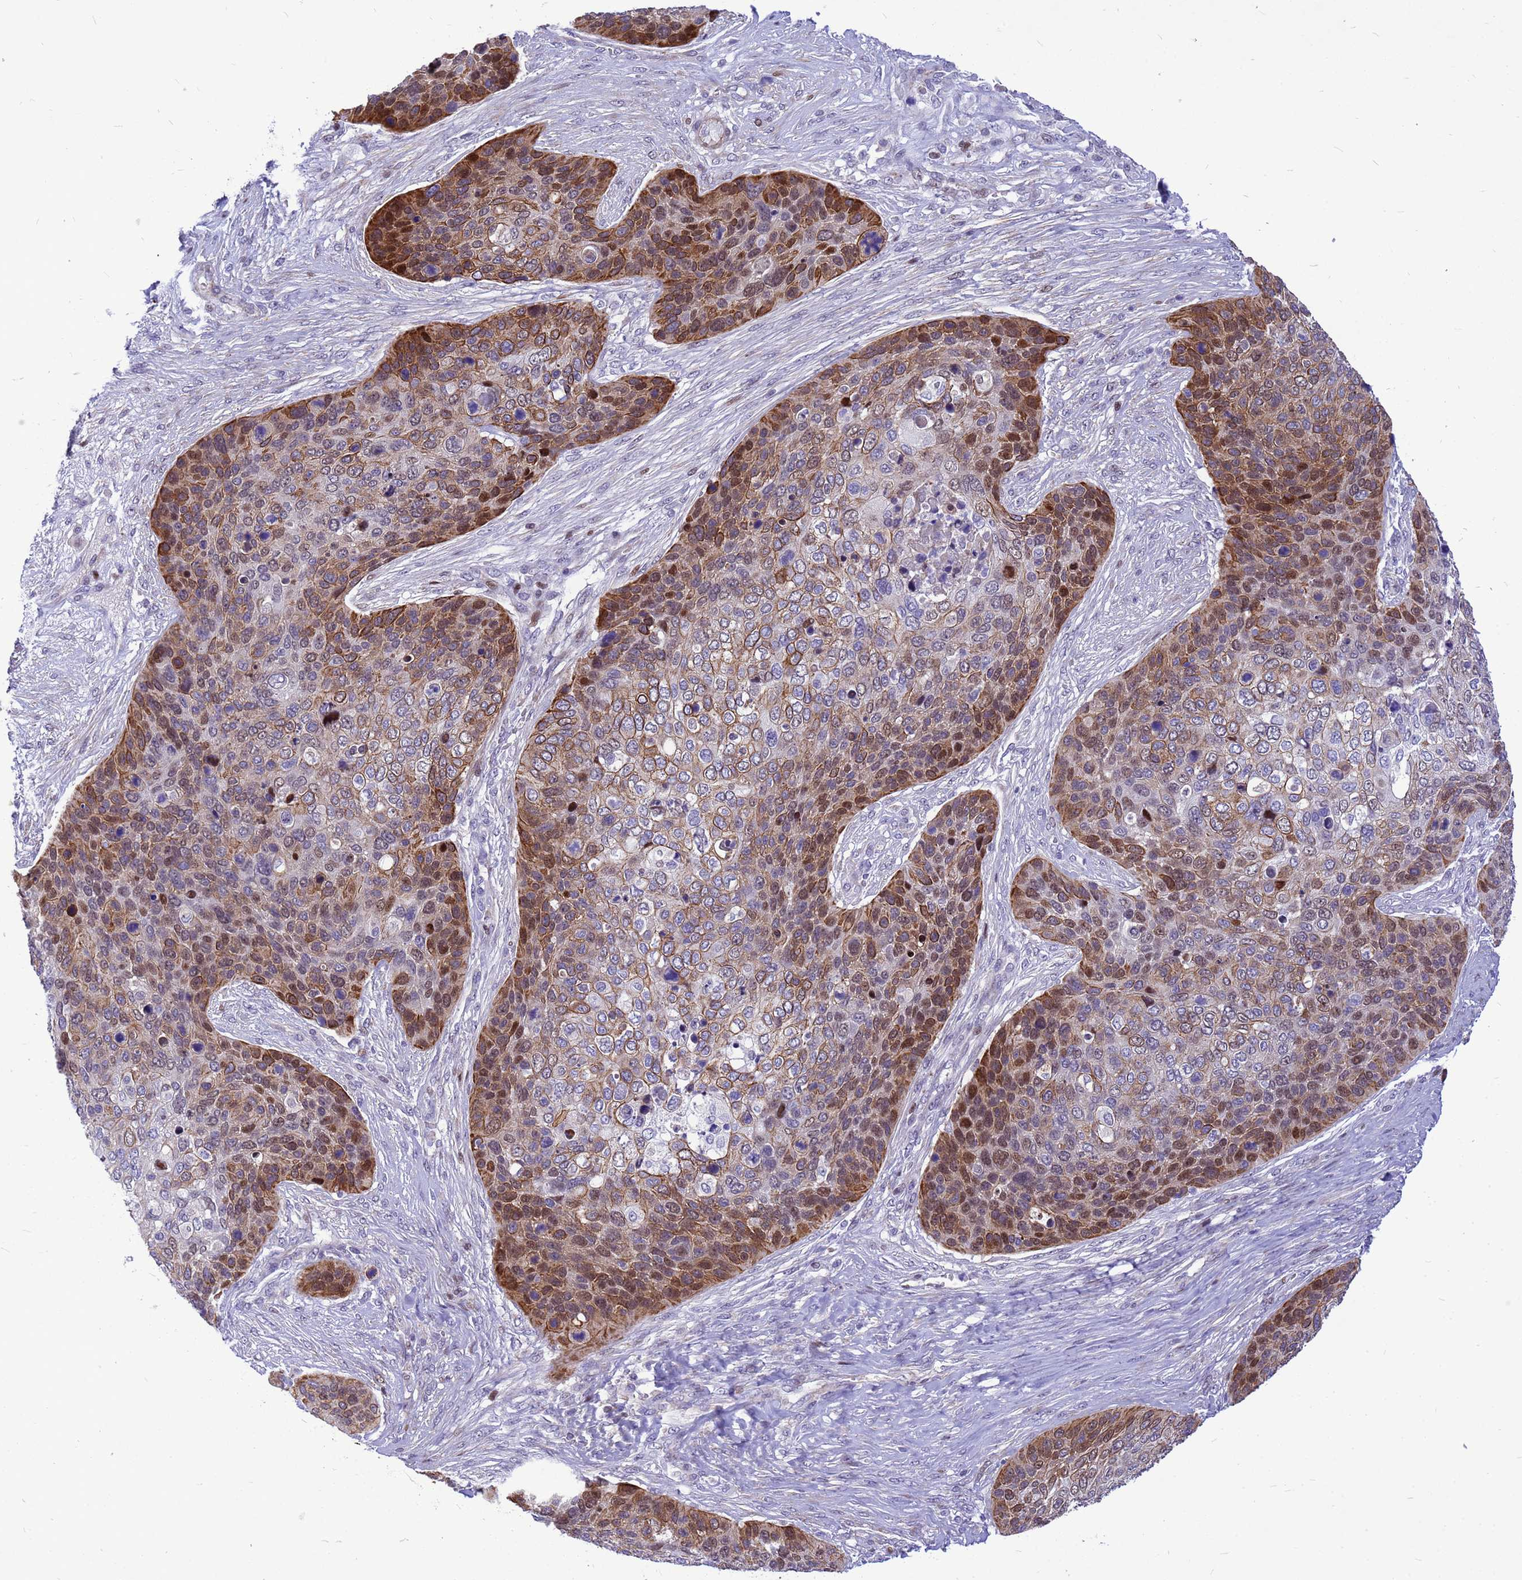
{"staining": {"intensity": "strong", "quantity": "25%-75%", "location": "cytoplasmic/membranous,nuclear"}, "tissue": "skin cancer", "cell_type": "Tumor cells", "image_type": "cancer", "snomed": [{"axis": "morphology", "description": "Basal cell carcinoma"}, {"axis": "topography", "description": "Skin"}], "caption": "High-power microscopy captured an immunohistochemistry photomicrograph of skin basal cell carcinoma, revealing strong cytoplasmic/membranous and nuclear staining in about 25%-75% of tumor cells.", "gene": "ADAMTS7", "patient": {"sex": "female", "age": 74}}